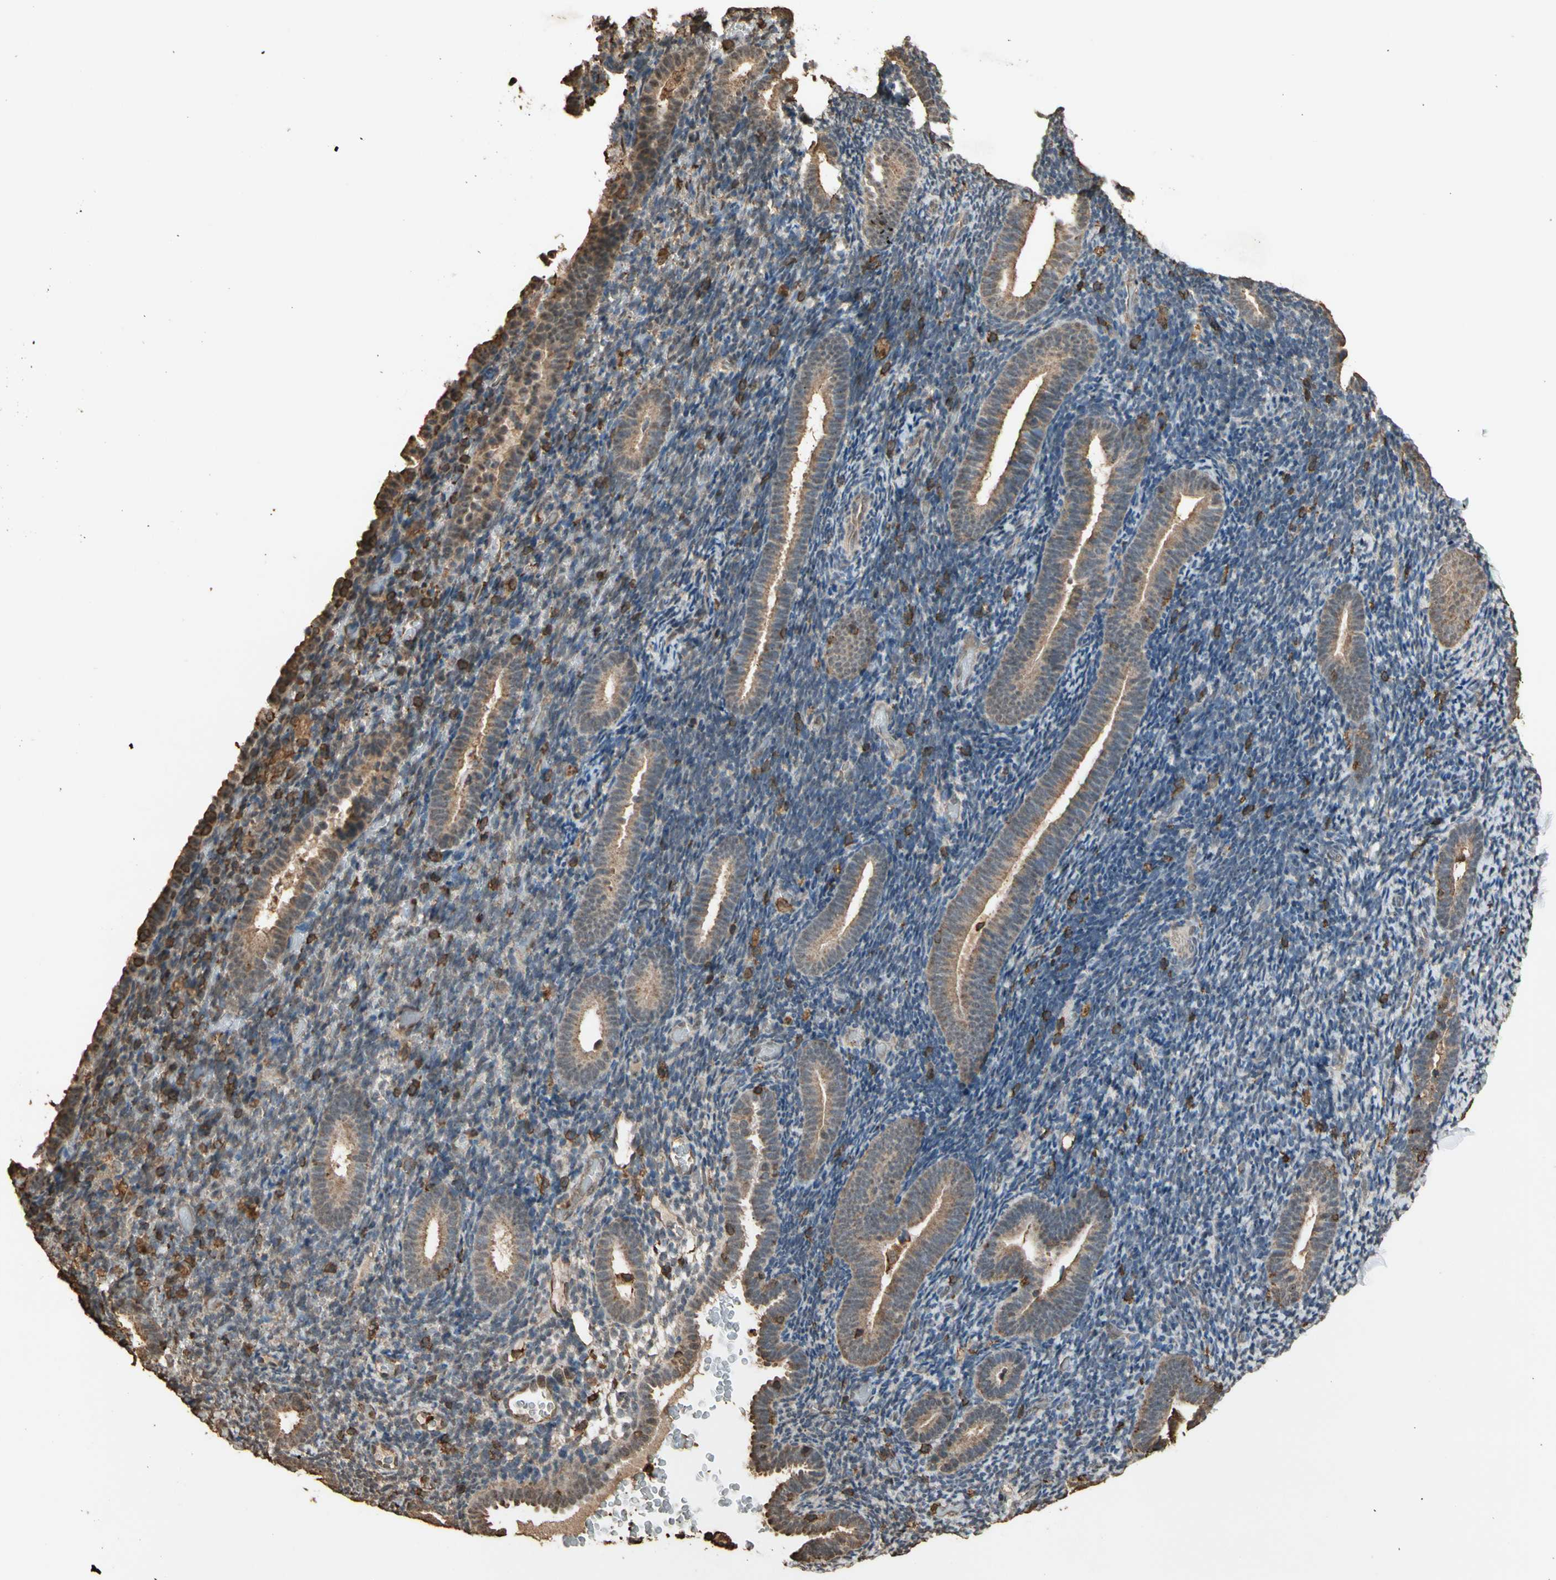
{"staining": {"intensity": "moderate", "quantity": "25%-75%", "location": "cytoplasmic/membranous"}, "tissue": "endometrium", "cell_type": "Cells in endometrial stroma", "image_type": "normal", "snomed": [{"axis": "morphology", "description": "Normal tissue, NOS"}, {"axis": "topography", "description": "Endometrium"}], "caption": "Immunohistochemical staining of normal human endometrium exhibits moderate cytoplasmic/membranous protein expression in approximately 25%-75% of cells in endometrial stroma. (brown staining indicates protein expression, while blue staining denotes nuclei).", "gene": "TNFSF13B", "patient": {"sex": "female", "age": 51}}